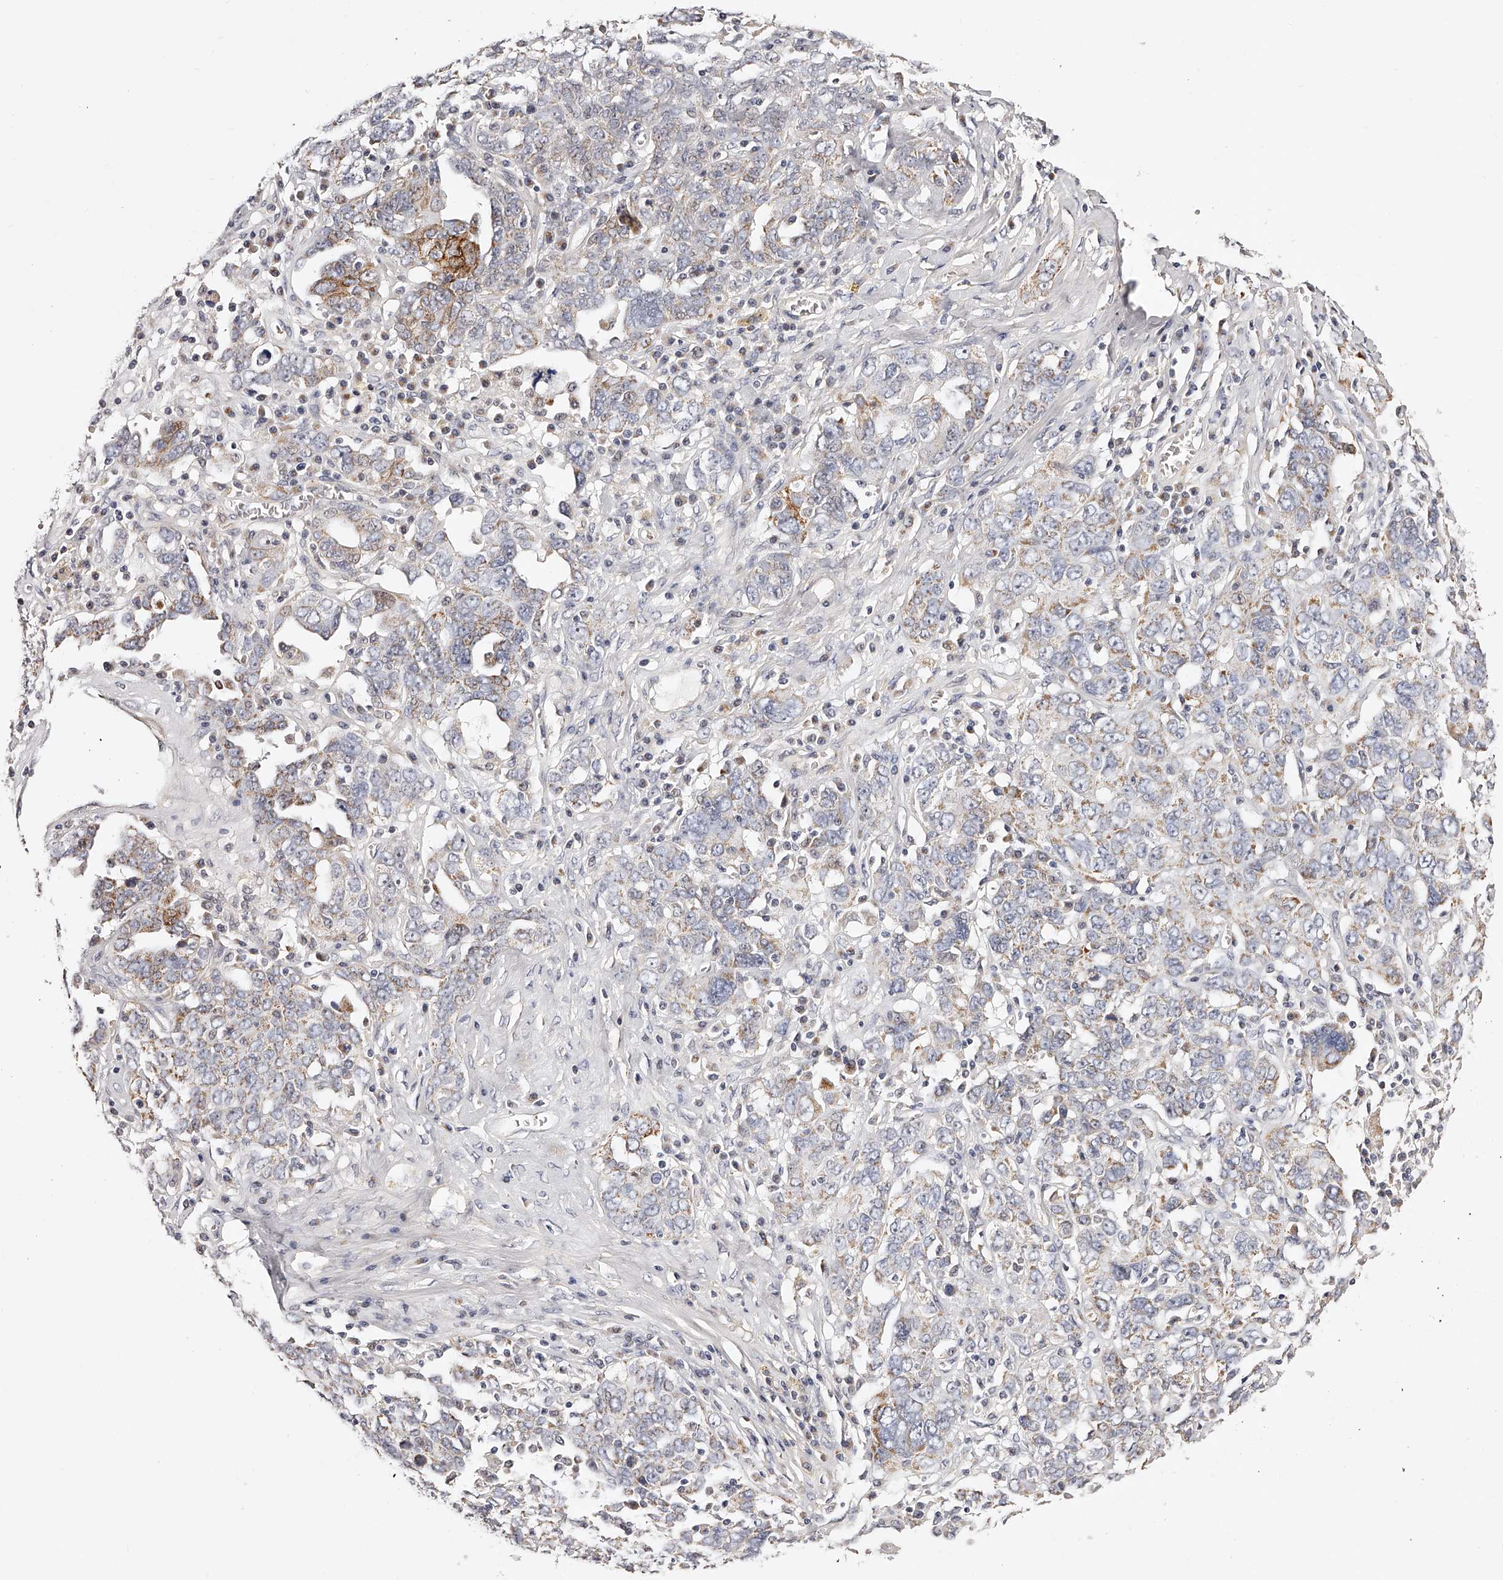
{"staining": {"intensity": "moderate", "quantity": "25%-75%", "location": "cytoplasmic/membranous"}, "tissue": "ovarian cancer", "cell_type": "Tumor cells", "image_type": "cancer", "snomed": [{"axis": "morphology", "description": "Carcinoma, endometroid"}, {"axis": "topography", "description": "Ovary"}], "caption": "Moderate cytoplasmic/membranous staining is seen in approximately 25%-75% of tumor cells in endometroid carcinoma (ovarian). The staining is performed using DAB (3,3'-diaminobenzidine) brown chromogen to label protein expression. The nuclei are counter-stained blue using hematoxylin.", "gene": "ZNF502", "patient": {"sex": "female", "age": 62}}